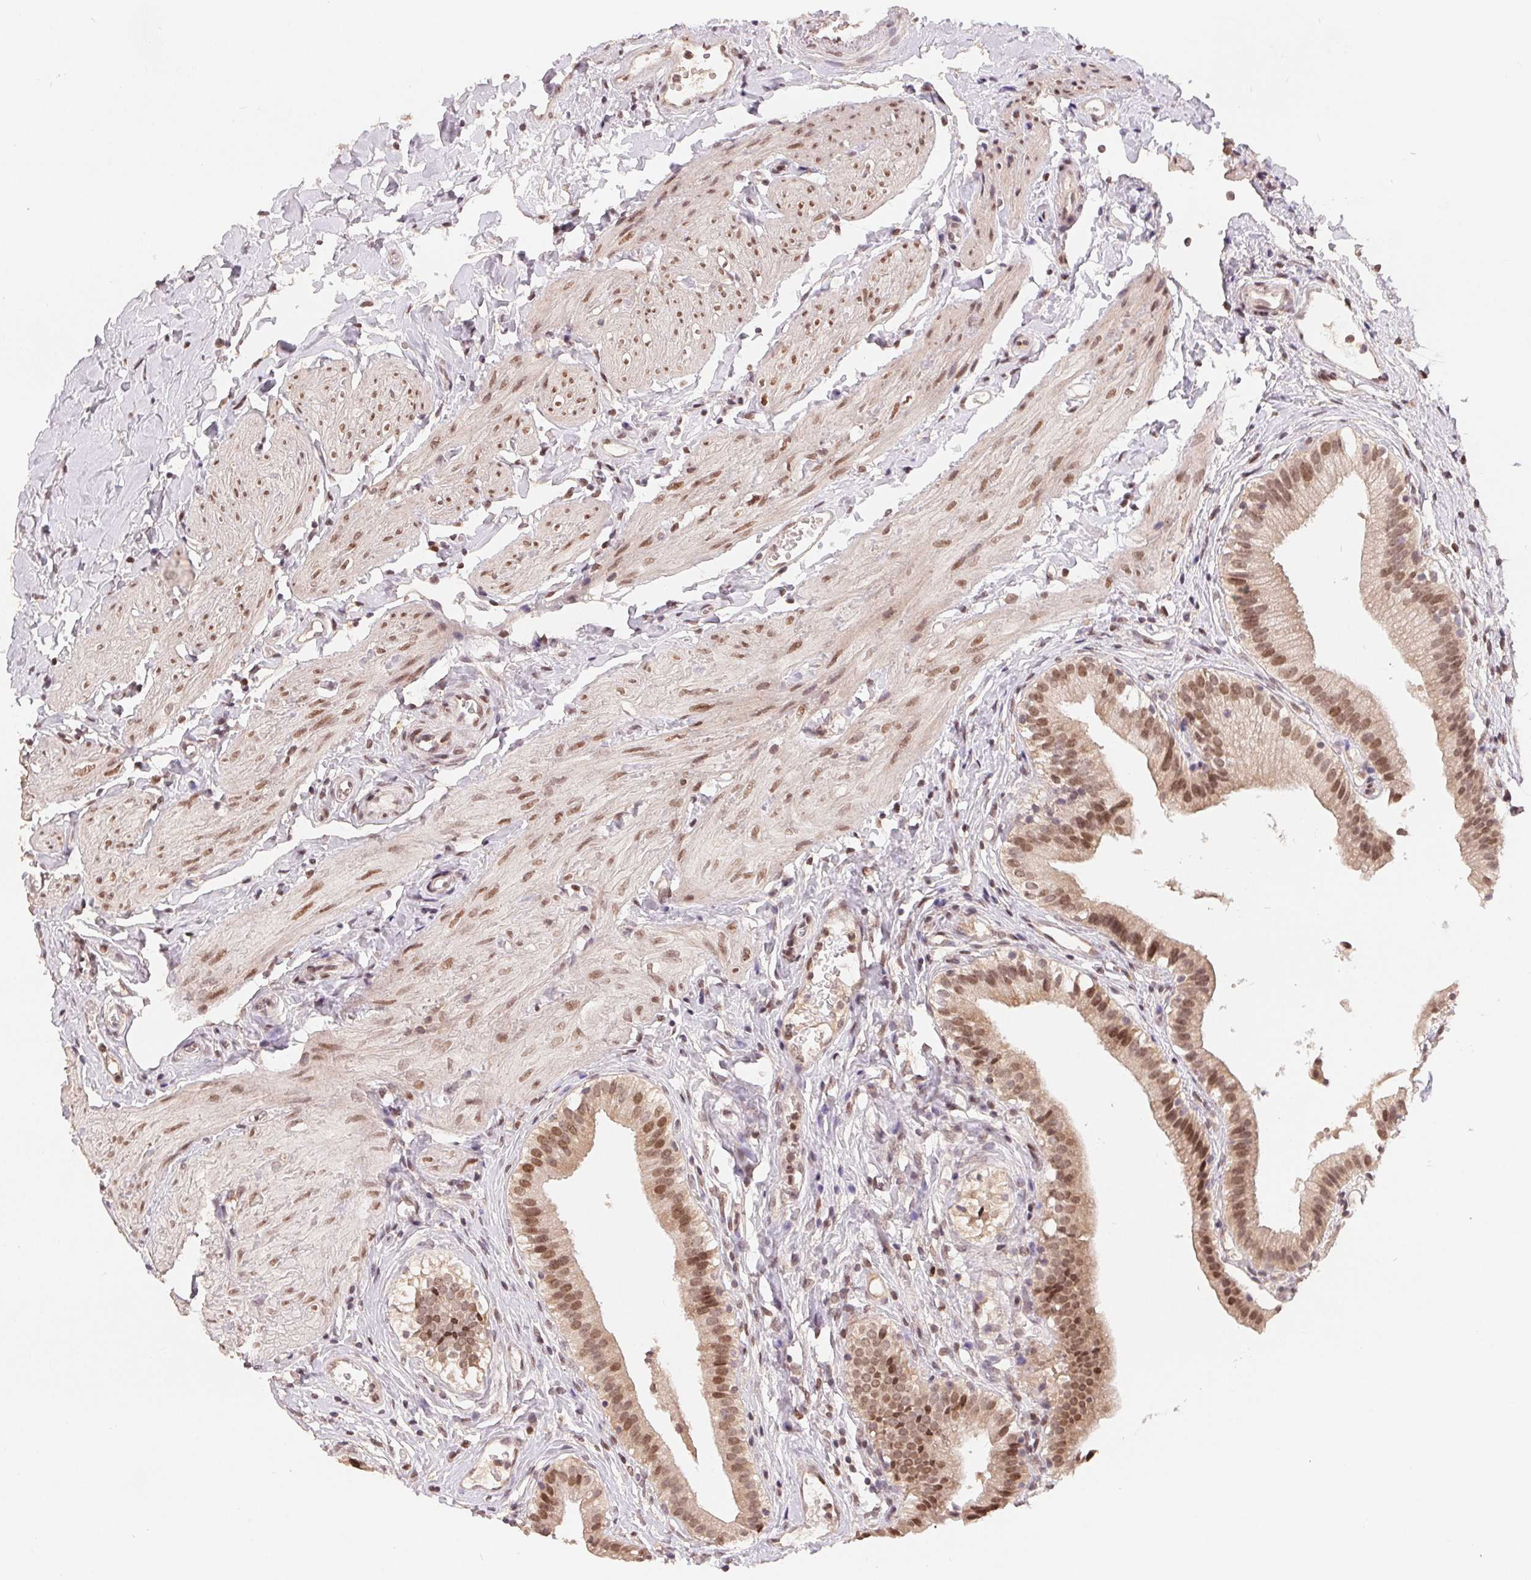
{"staining": {"intensity": "moderate", "quantity": ">75%", "location": "cytoplasmic/membranous,nuclear"}, "tissue": "gallbladder", "cell_type": "Glandular cells", "image_type": "normal", "snomed": [{"axis": "morphology", "description": "Normal tissue, NOS"}, {"axis": "topography", "description": "Gallbladder"}], "caption": "The immunohistochemical stain labels moderate cytoplasmic/membranous,nuclear staining in glandular cells of normal gallbladder. (DAB = brown stain, brightfield microscopy at high magnification).", "gene": "HMGN3", "patient": {"sex": "female", "age": 47}}